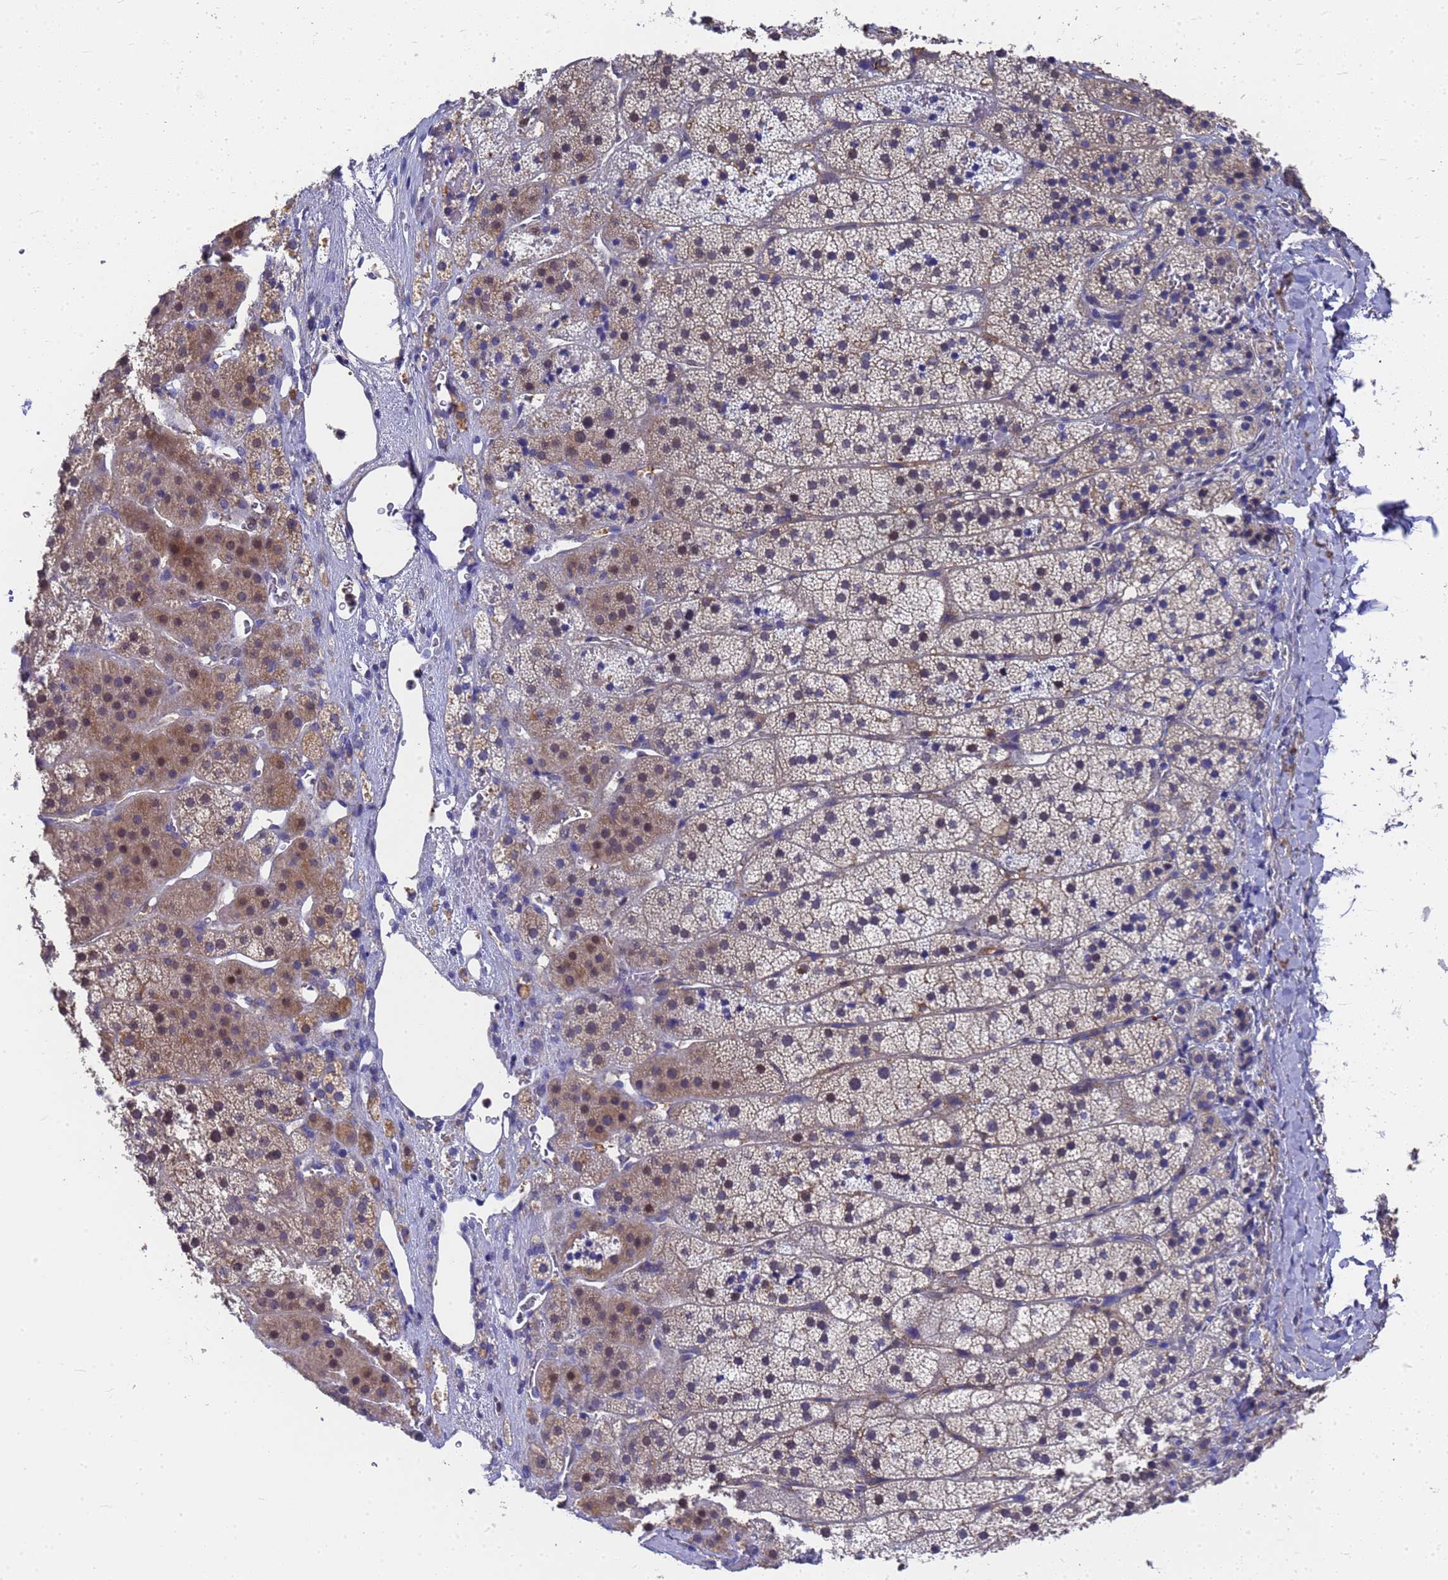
{"staining": {"intensity": "moderate", "quantity": "25%-75%", "location": "cytoplasmic/membranous"}, "tissue": "adrenal gland", "cell_type": "Glandular cells", "image_type": "normal", "snomed": [{"axis": "morphology", "description": "Normal tissue, NOS"}, {"axis": "topography", "description": "Adrenal gland"}], "caption": "Immunohistochemical staining of normal human adrenal gland shows 25%-75% levels of moderate cytoplasmic/membranous protein positivity in approximately 25%-75% of glandular cells.", "gene": "SLC35E2B", "patient": {"sex": "female", "age": 44}}